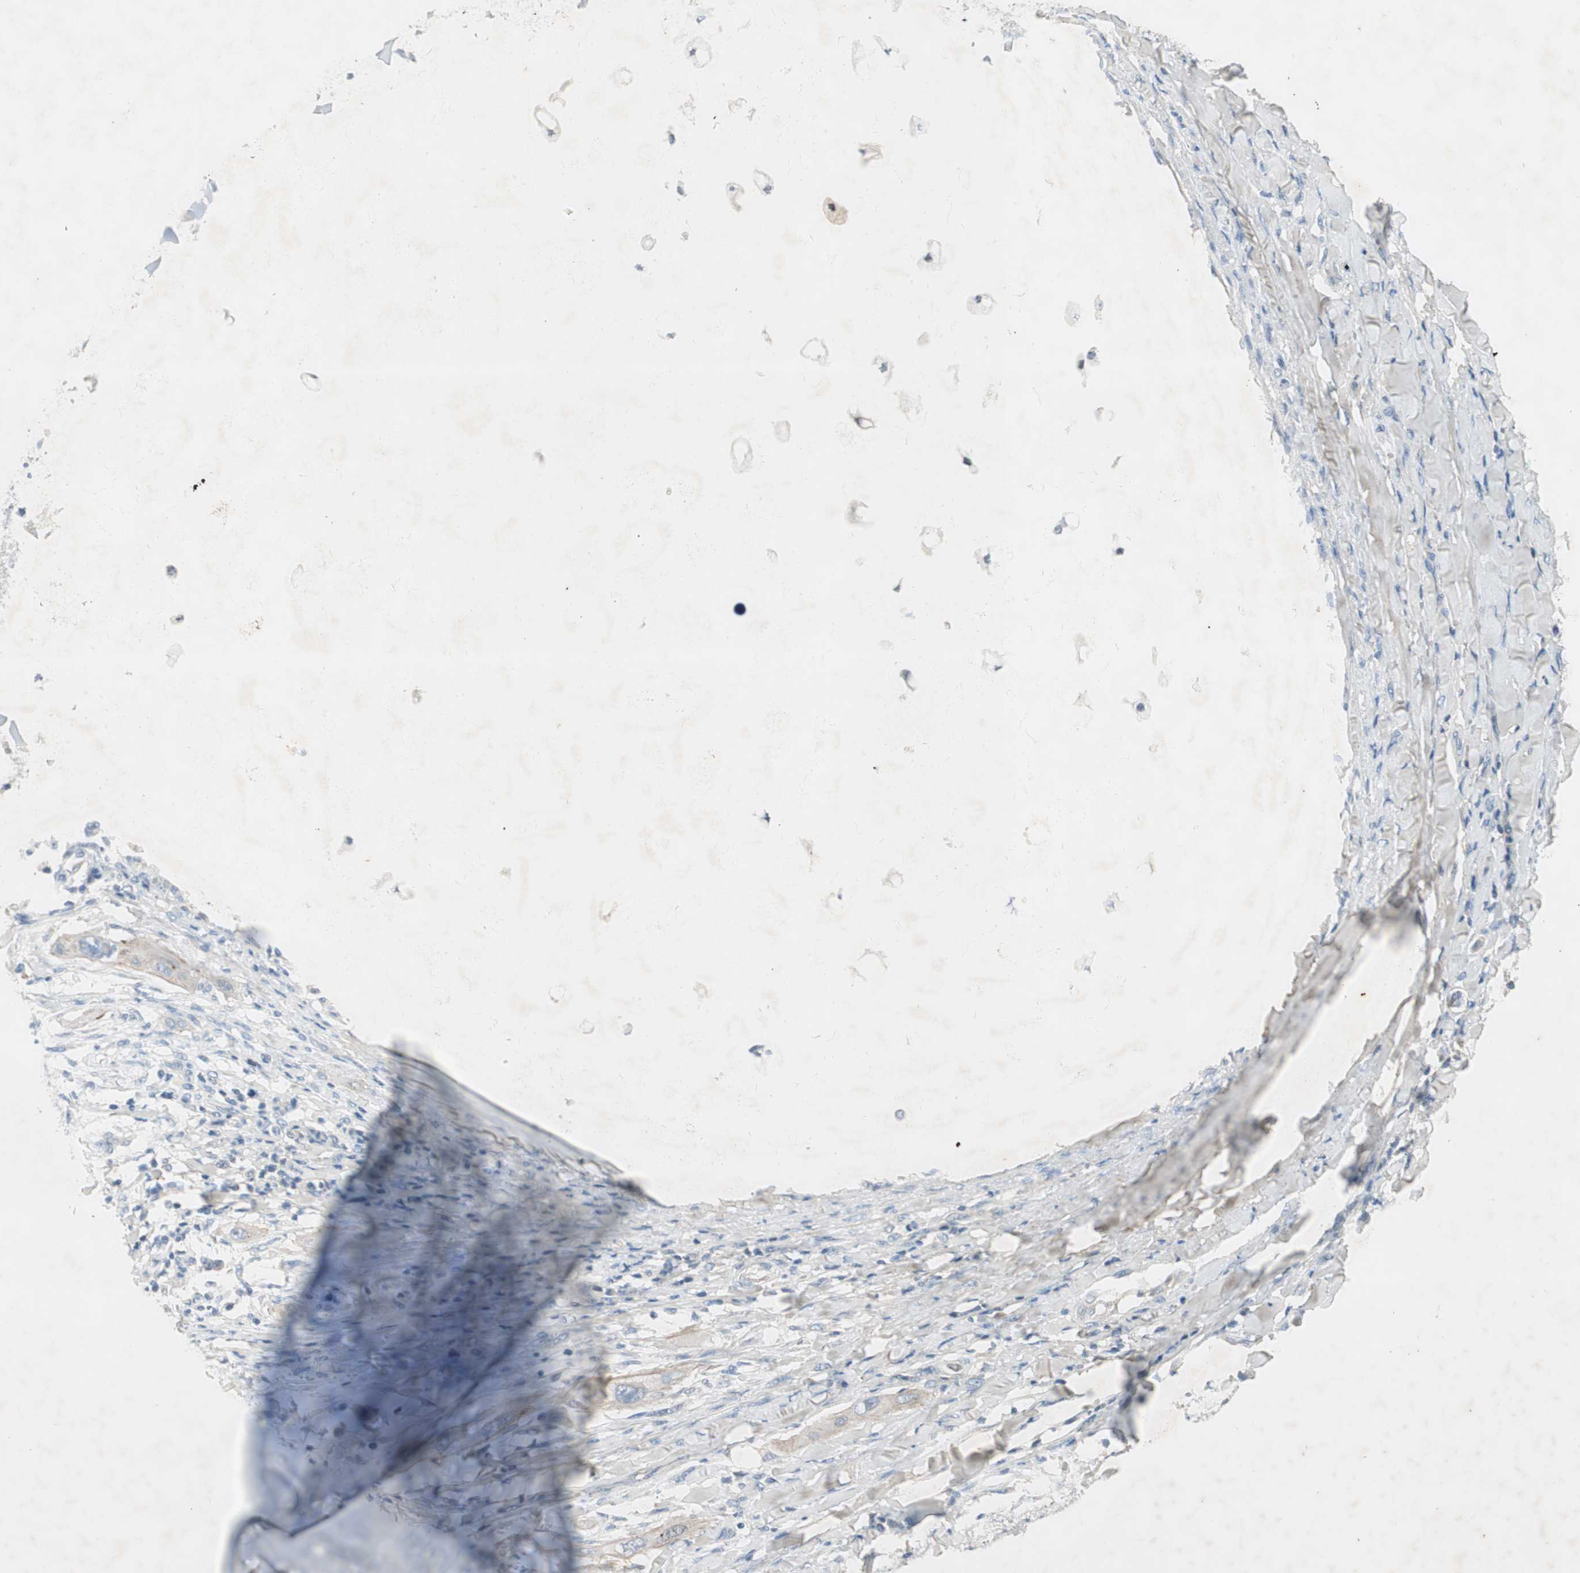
{"staining": {"intensity": "weak", "quantity": ">75%", "location": "cytoplasmic/membranous"}, "tissue": "lung cancer", "cell_type": "Tumor cells", "image_type": "cancer", "snomed": [{"axis": "morphology", "description": "Squamous cell carcinoma, NOS"}, {"axis": "topography", "description": "Lung"}], "caption": "Immunohistochemistry (IHC) (DAB (3,3'-diaminobenzidine)) staining of human lung cancer (squamous cell carcinoma) exhibits weak cytoplasmic/membranous protein expression in approximately >75% of tumor cells.", "gene": "PRRG4", "patient": {"sex": "female", "age": 47}}